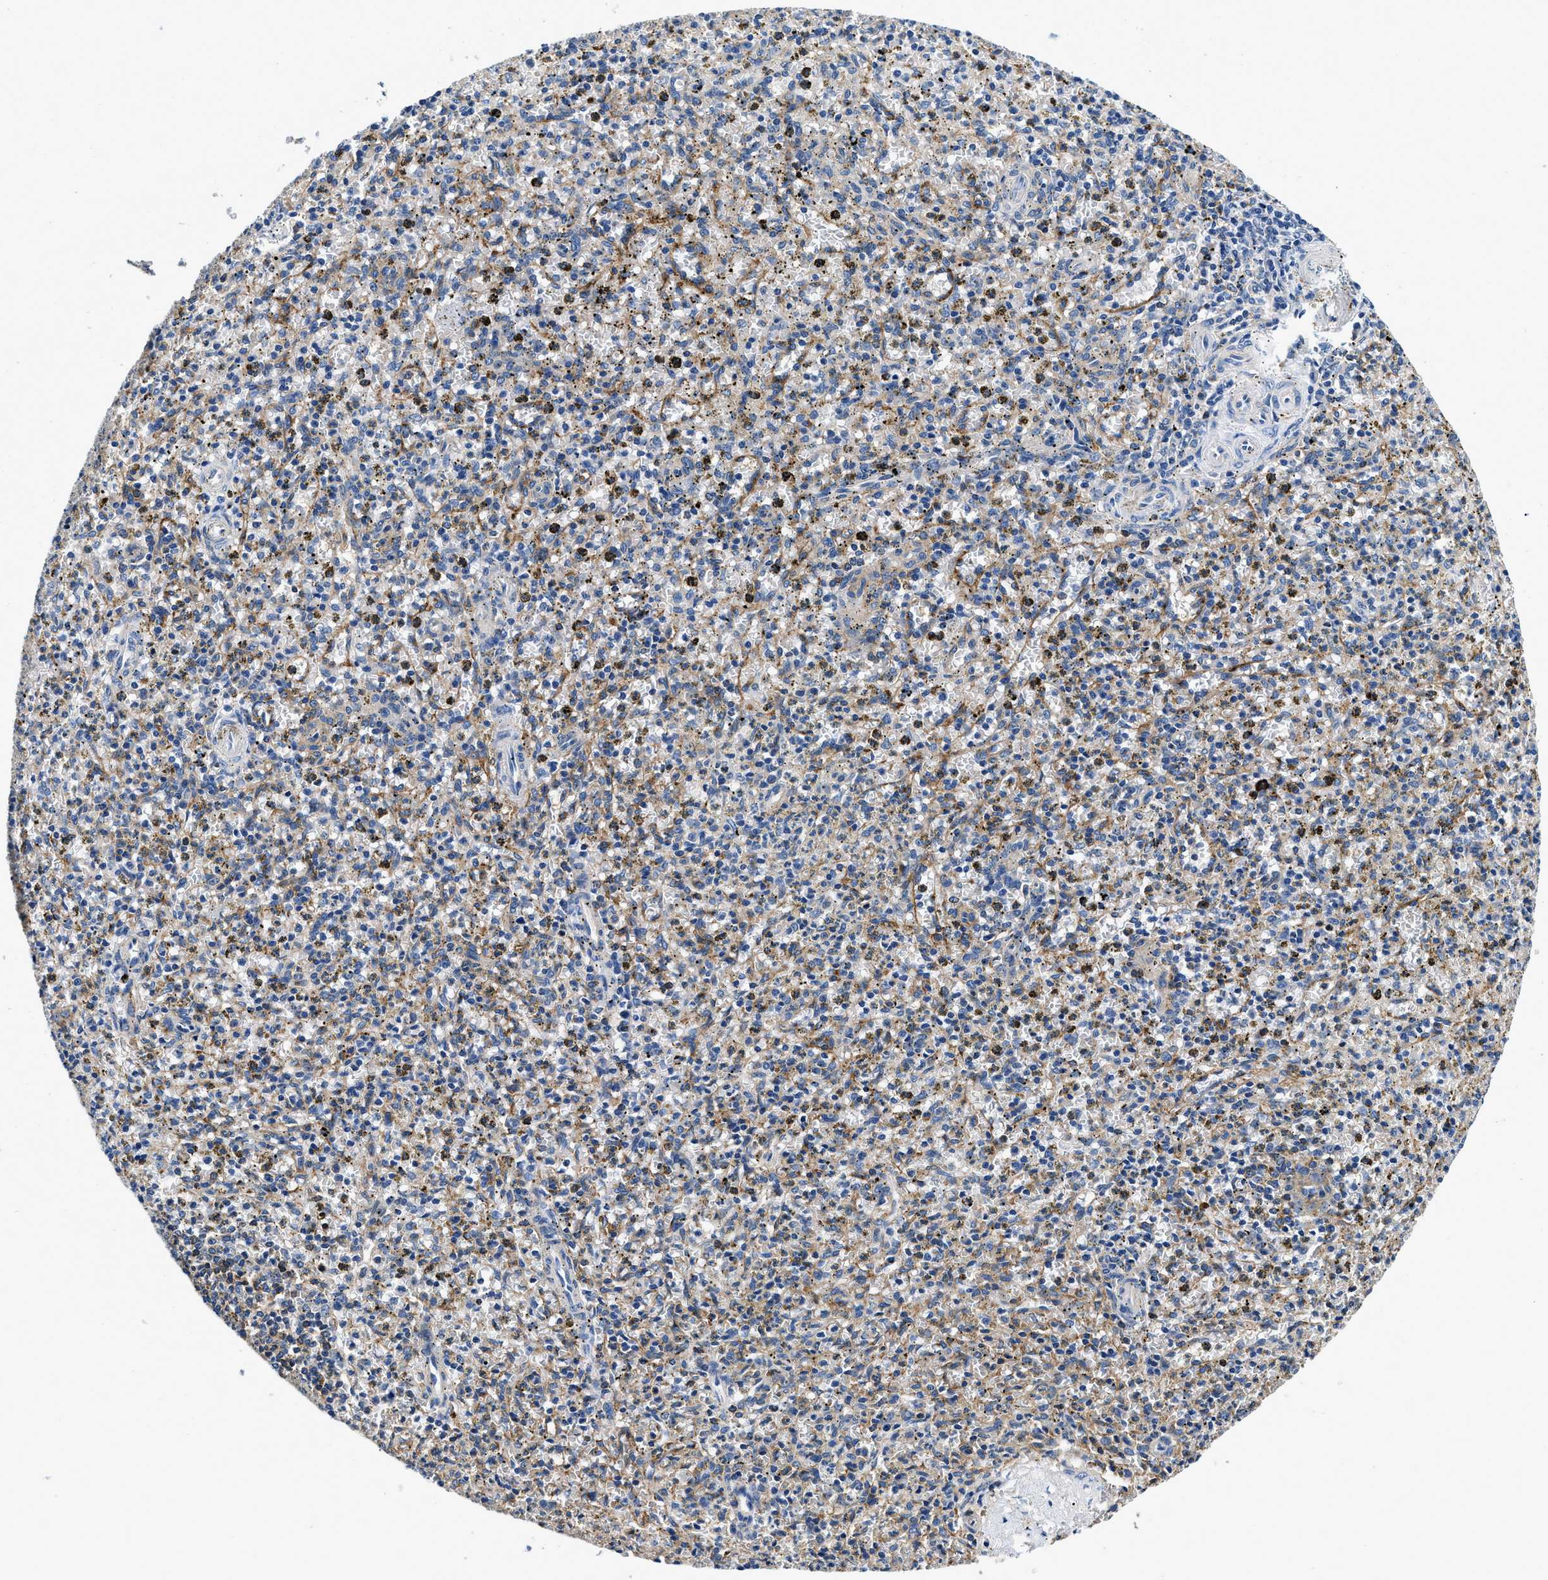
{"staining": {"intensity": "negative", "quantity": "none", "location": "none"}, "tissue": "spleen", "cell_type": "Cells in red pulp", "image_type": "normal", "snomed": [{"axis": "morphology", "description": "Normal tissue, NOS"}, {"axis": "topography", "description": "Spleen"}], "caption": "IHC of benign spleen shows no positivity in cells in red pulp.", "gene": "ZFAND3", "patient": {"sex": "male", "age": 72}}